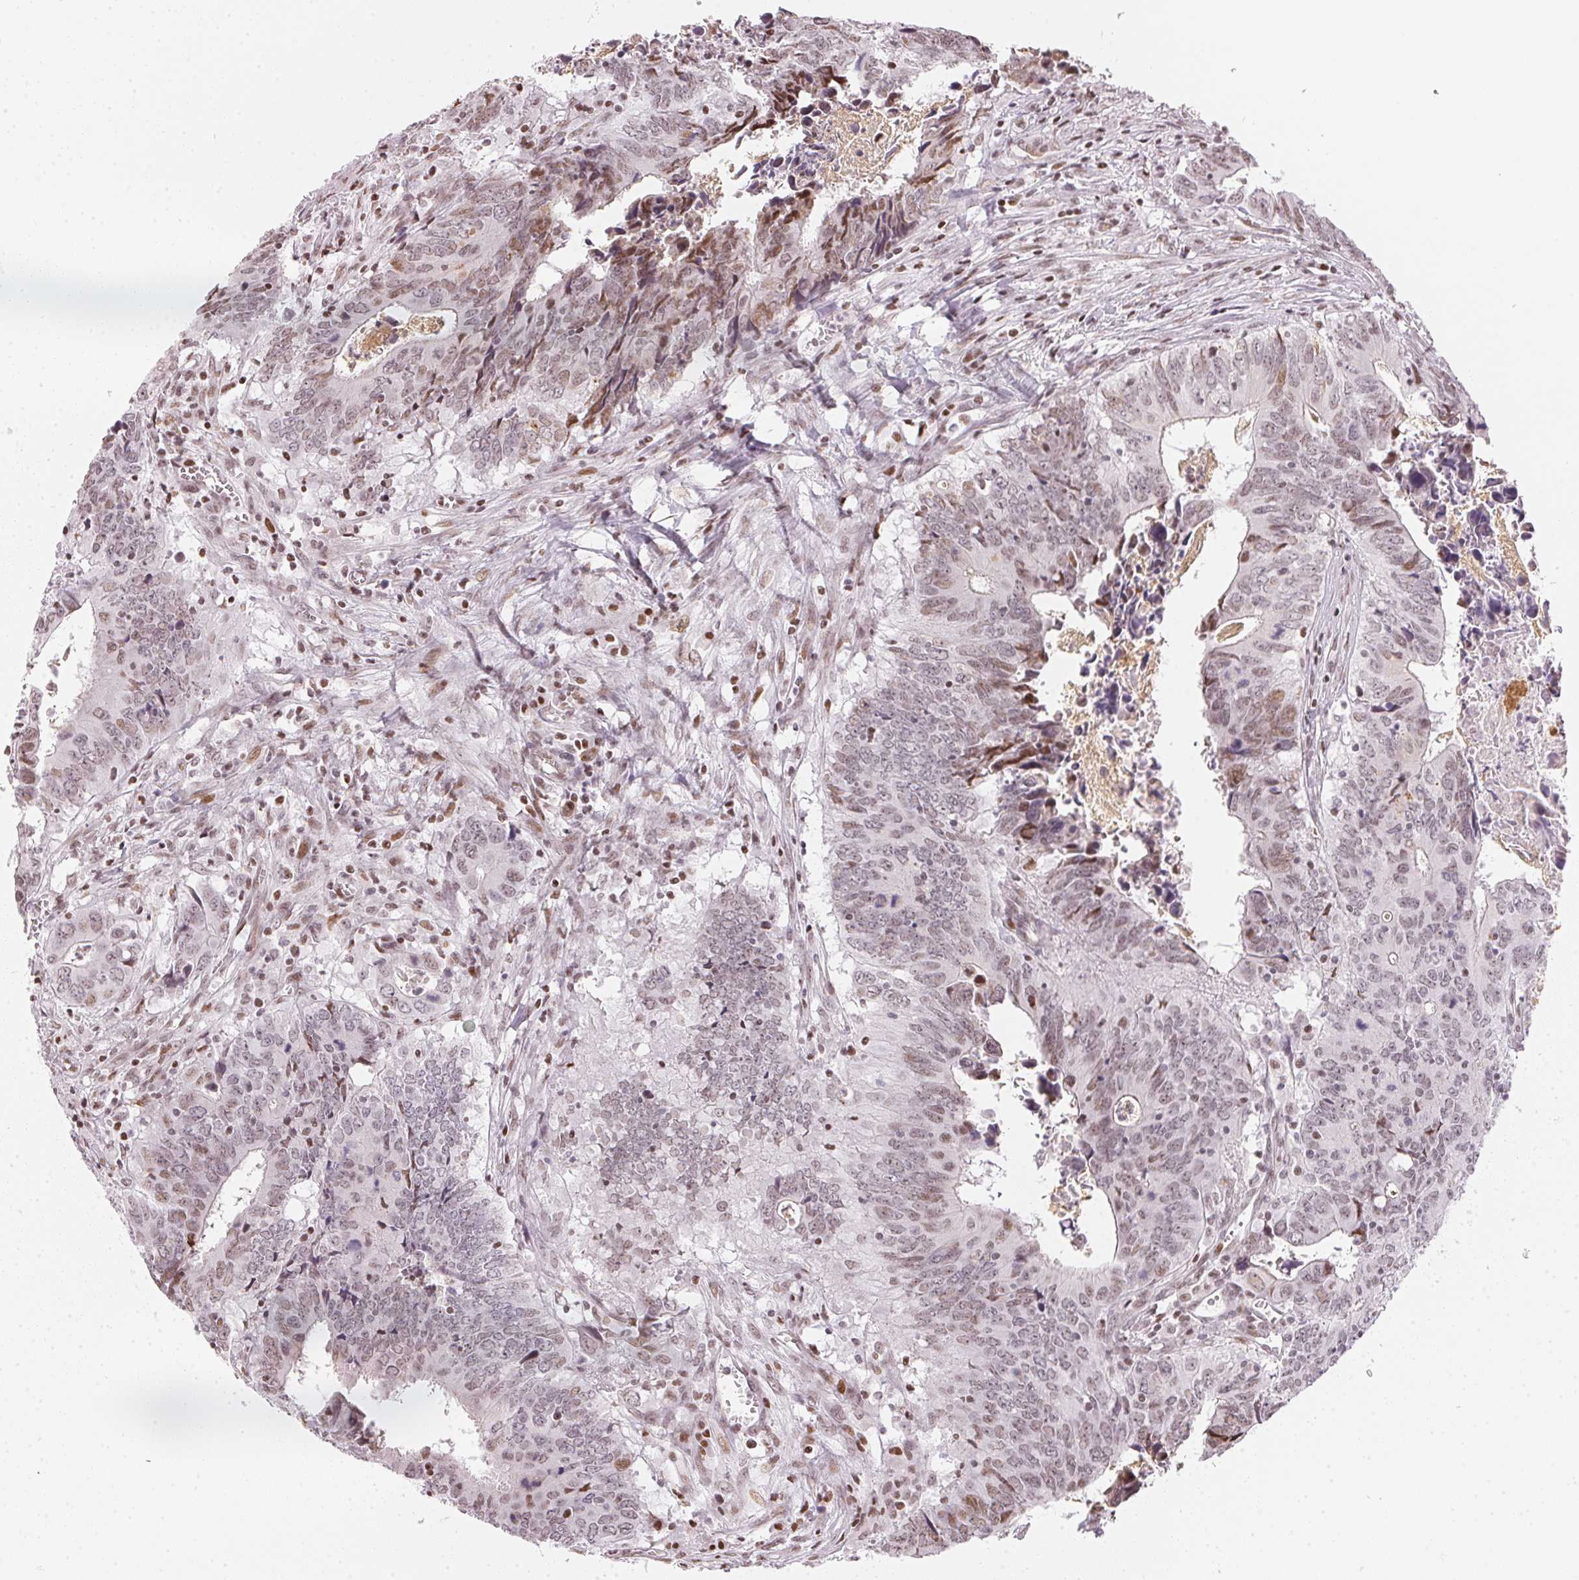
{"staining": {"intensity": "moderate", "quantity": "<25%", "location": "nuclear"}, "tissue": "colorectal cancer", "cell_type": "Tumor cells", "image_type": "cancer", "snomed": [{"axis": "morphology", "description": "Adenocarcinoma, NOS"}, {"axis": "topography", "description": "Colon"}], "caption": "Immunohistochemical staining of colorectal cancer (adenocarcinoma) exhibits low levels of moderate nuclear protein staining in approximately <25% of tumor cells.", "gene": "KAT6A", "patient": {"sex": "female", "age": 82}}